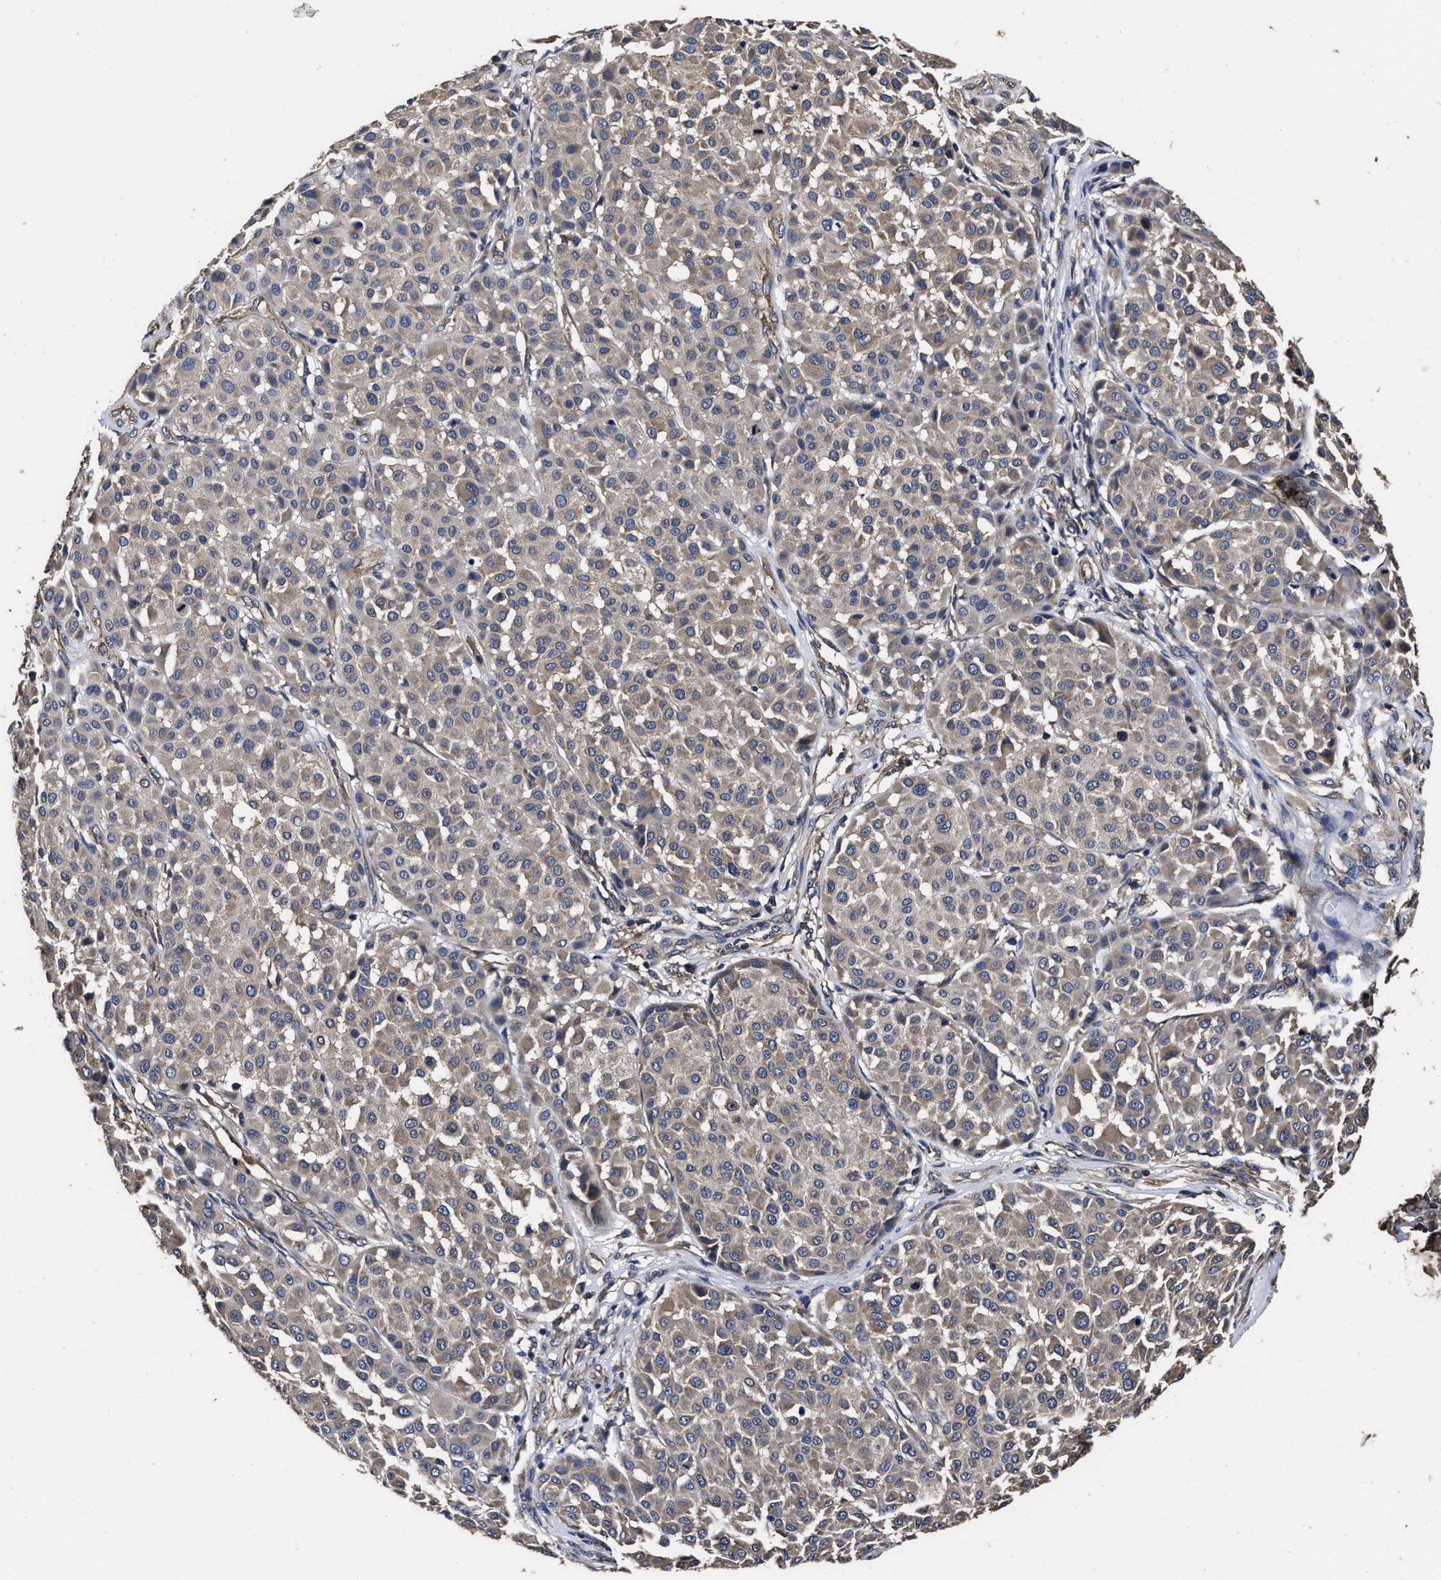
{"staining": {"intensity": "weak", "quantity": ">75%", "location": "cytoplasmic/membranous"}, "tissue": "melanoma", "cell_type": "Tumor cells", "image_type": "cancer", "snomed": [{"axis": "morphology", "description": "Malignant melanoma, Metastatic site"}, {"axis": "topography", "description": "Soft tissue"}], "caption": "A brown stain highlights weak cytoplasmic/membranous expression of a protein in malignant melanoma (metastatic site) tumor cells.", "gene": "AVEN", "patient": {"sex": "male", "age": 41}}